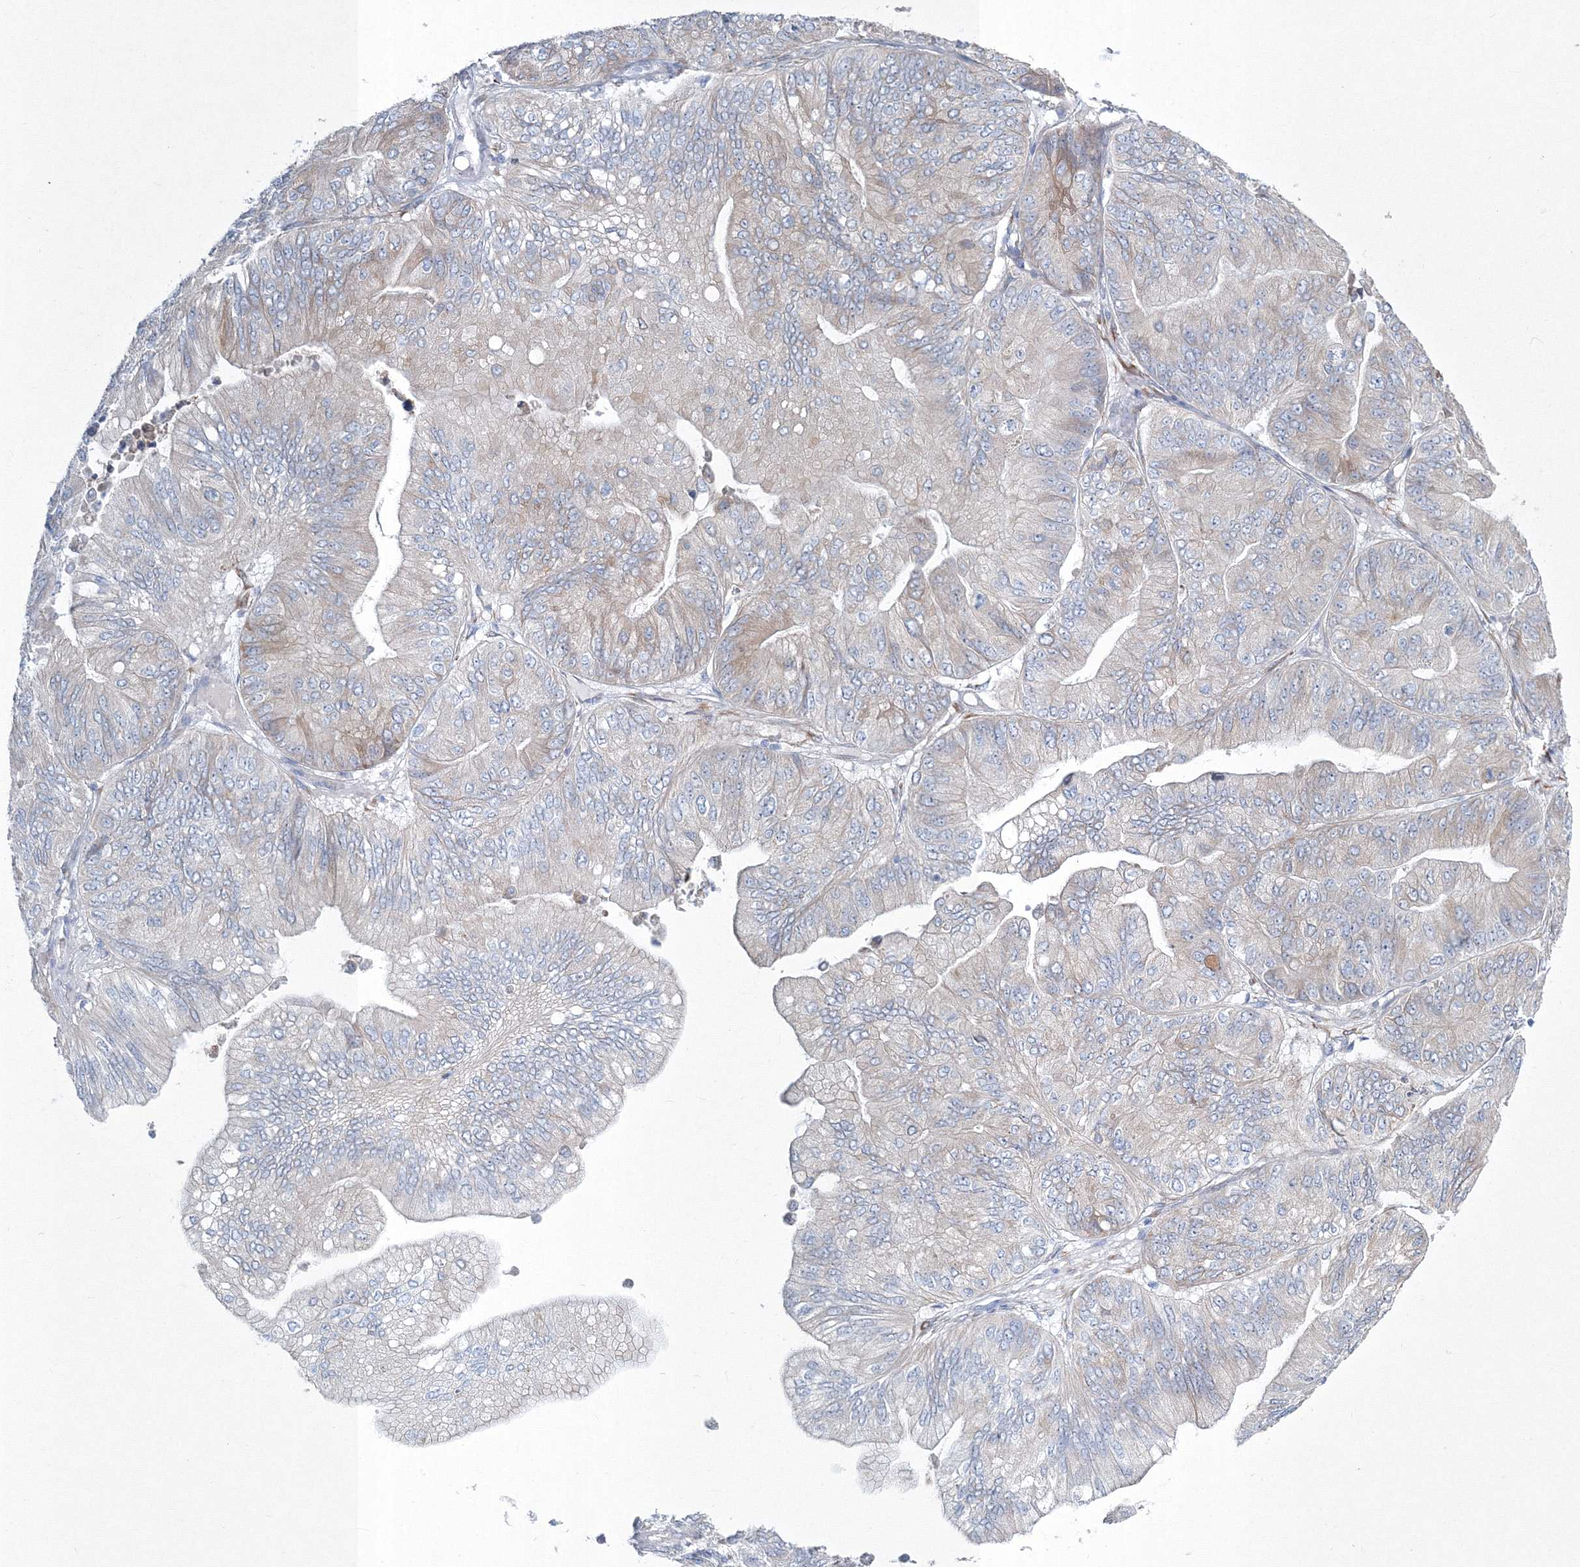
{"staining": {"intensity": "negative", "quantity": "none", "location": "none"}, "tissue": "ovarian cancer", "cell_type": "Tumor cells", "image_type": "cancer", "snomed": [{"axis": "morphology", "description": "Cystadenocarcinoma, mucinous, NOS"}, {"axis": "topography", "description": "Ovary"}], "caption": "Mucinous cystadenocarcinoma (ovarian) stained for a protein using IHC reveals no positivity tumor cells.", "gene": "RCN1", "patient": {"sex": "female", "age": 61}}